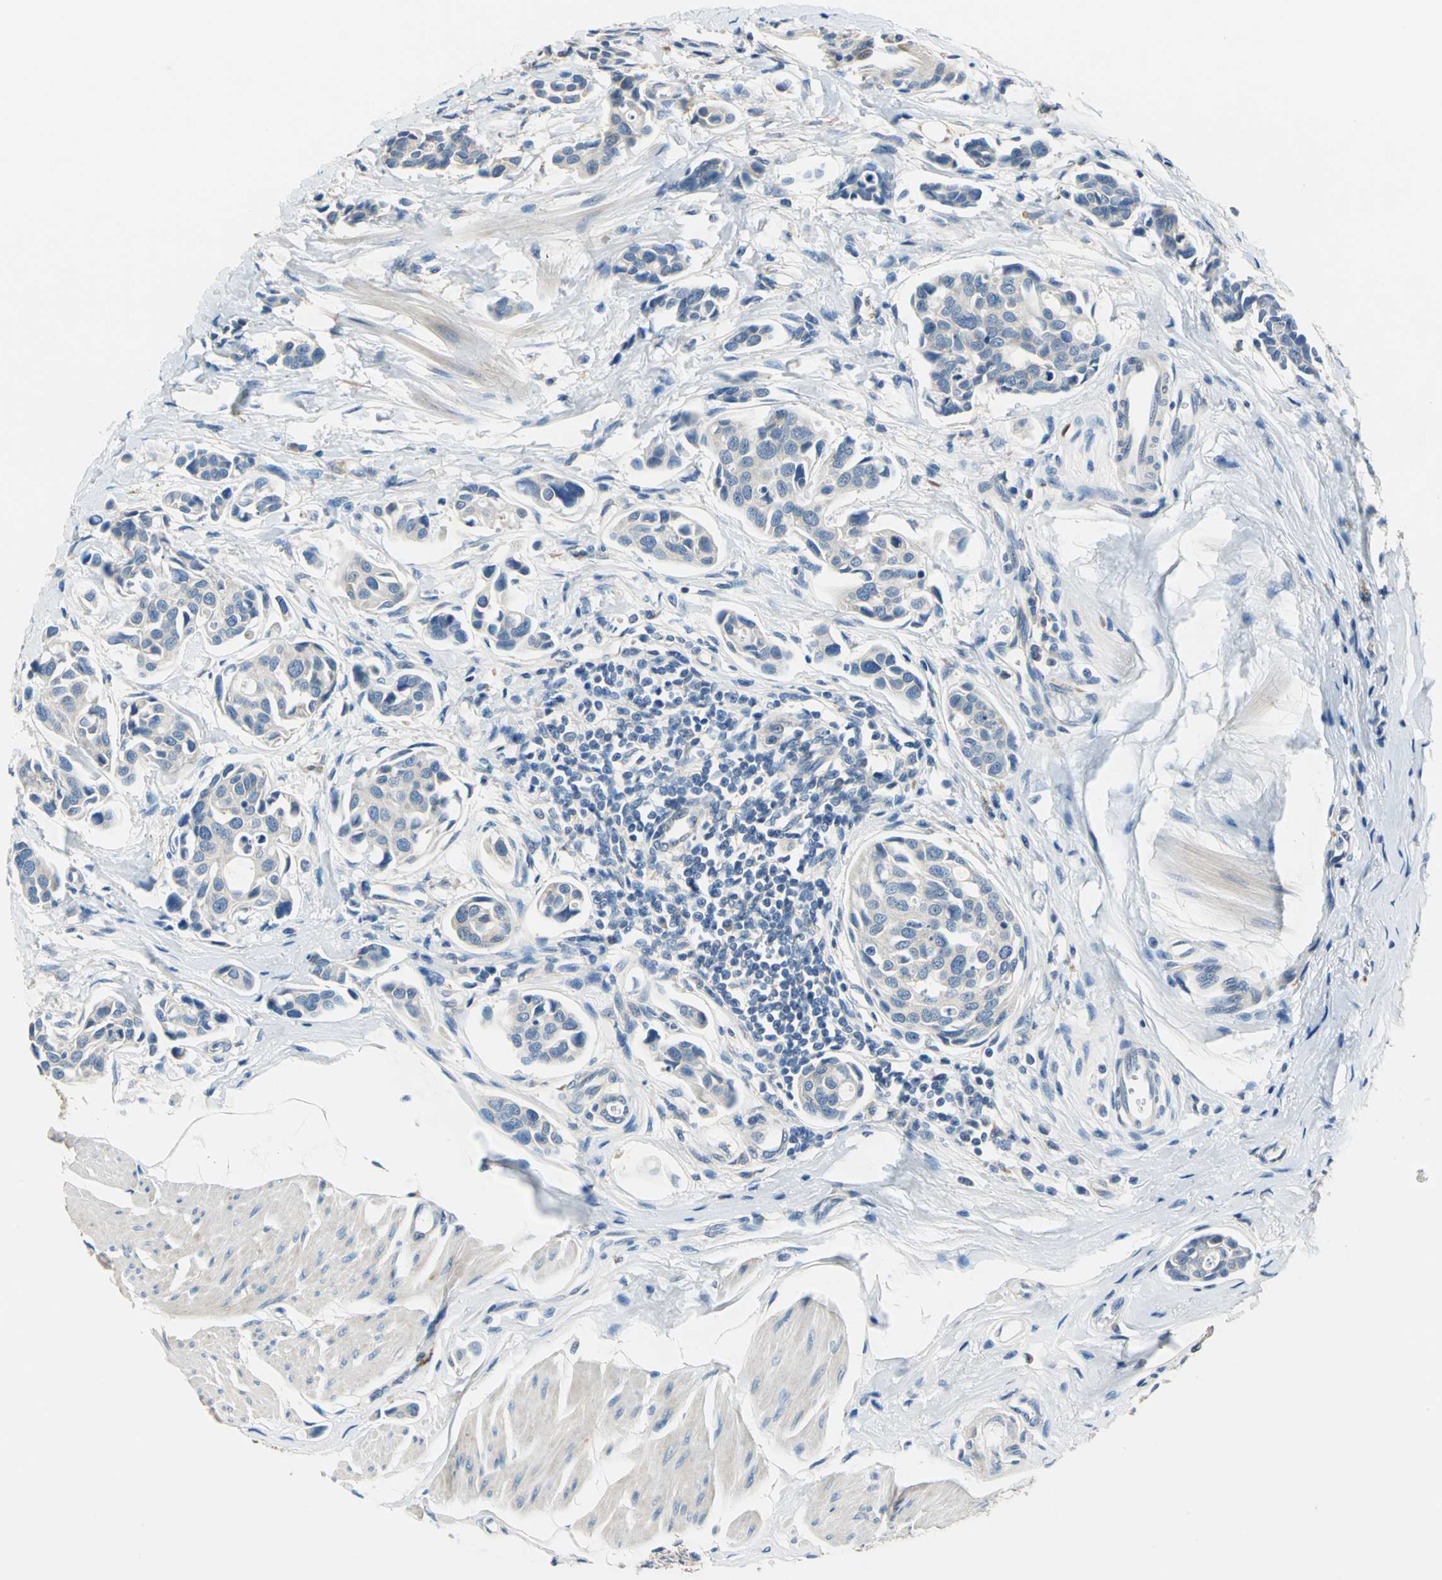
{"staining": {"intensity": "negative", "quantity": "none", "location": "none"}, "tissue": "urothelial cancer", "cell_type": "Tumor cells", "image_type": "cancer", "snomed": [{"axis": "morphology", "description": "Urothelial carcinoma, High grade"}, {"axis": "topography", "description": "Urinary bladder"}], "caption": "This is an IHC image of human high-grade urothelial carcinoma. There is no positivity in tumor cells.", "gene": "DDX3Y", "patient": {"sex": "male", "age": 78}}